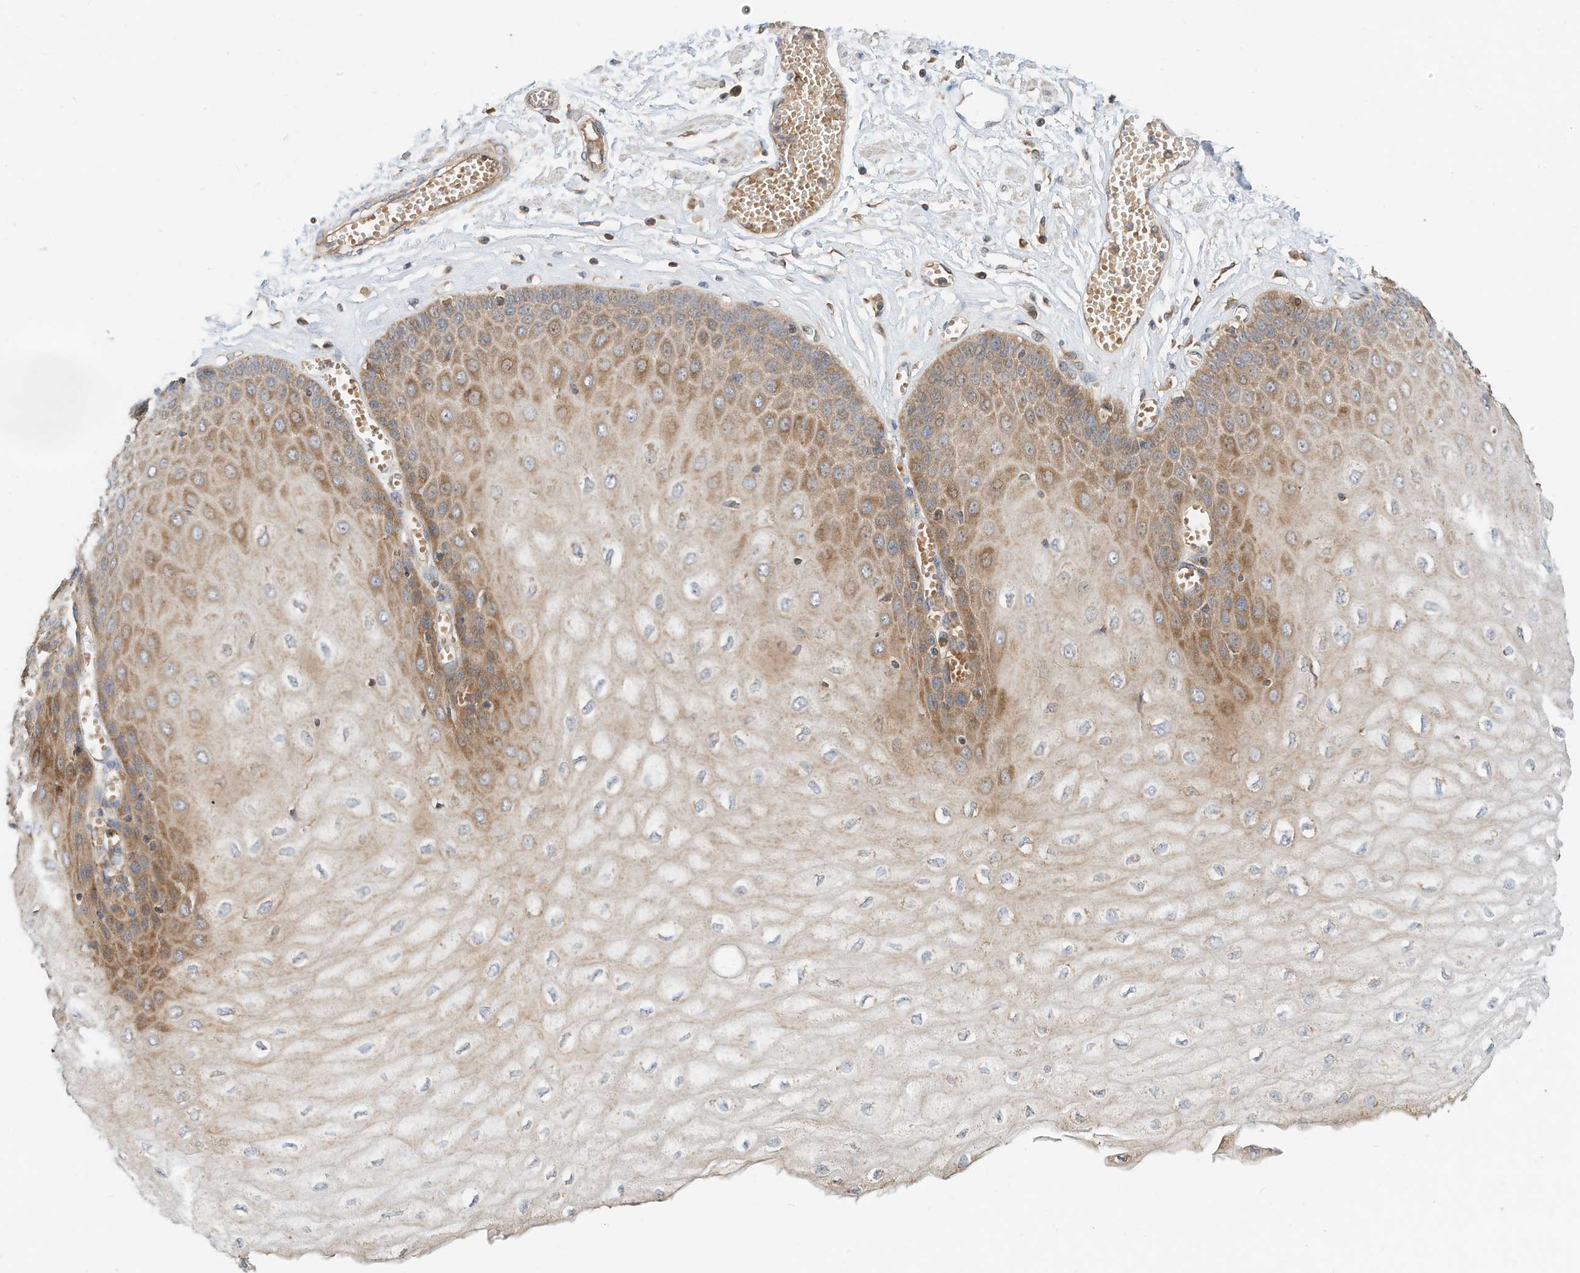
{"staining": {"intensity": "moderate", "quantity": ">75%", "location": "cytoplasmic/membranous"}, "tissue": "esophagus", "cell_type": "Squamous epithelial cells", "image_type": "normal", "snomed": [{"axis": "morphology", "description": "Normal tissue, NOS"}, {"axis": "topography", "description": "Esophagus"}], "caption": "Immunohistochemical staining of normal human esophagus reveals >75% levels of moderate cytoplasmic/membranous protein positivity in approximately >75% of squamous epithelial cells. The protein of interest is stained brown, and the nuclei are stained in blue (DAB IHC with brightfield microscopy, high magnification).", "gene": "CPAMD8", "patient": {"sex": "male", "age": 60}}